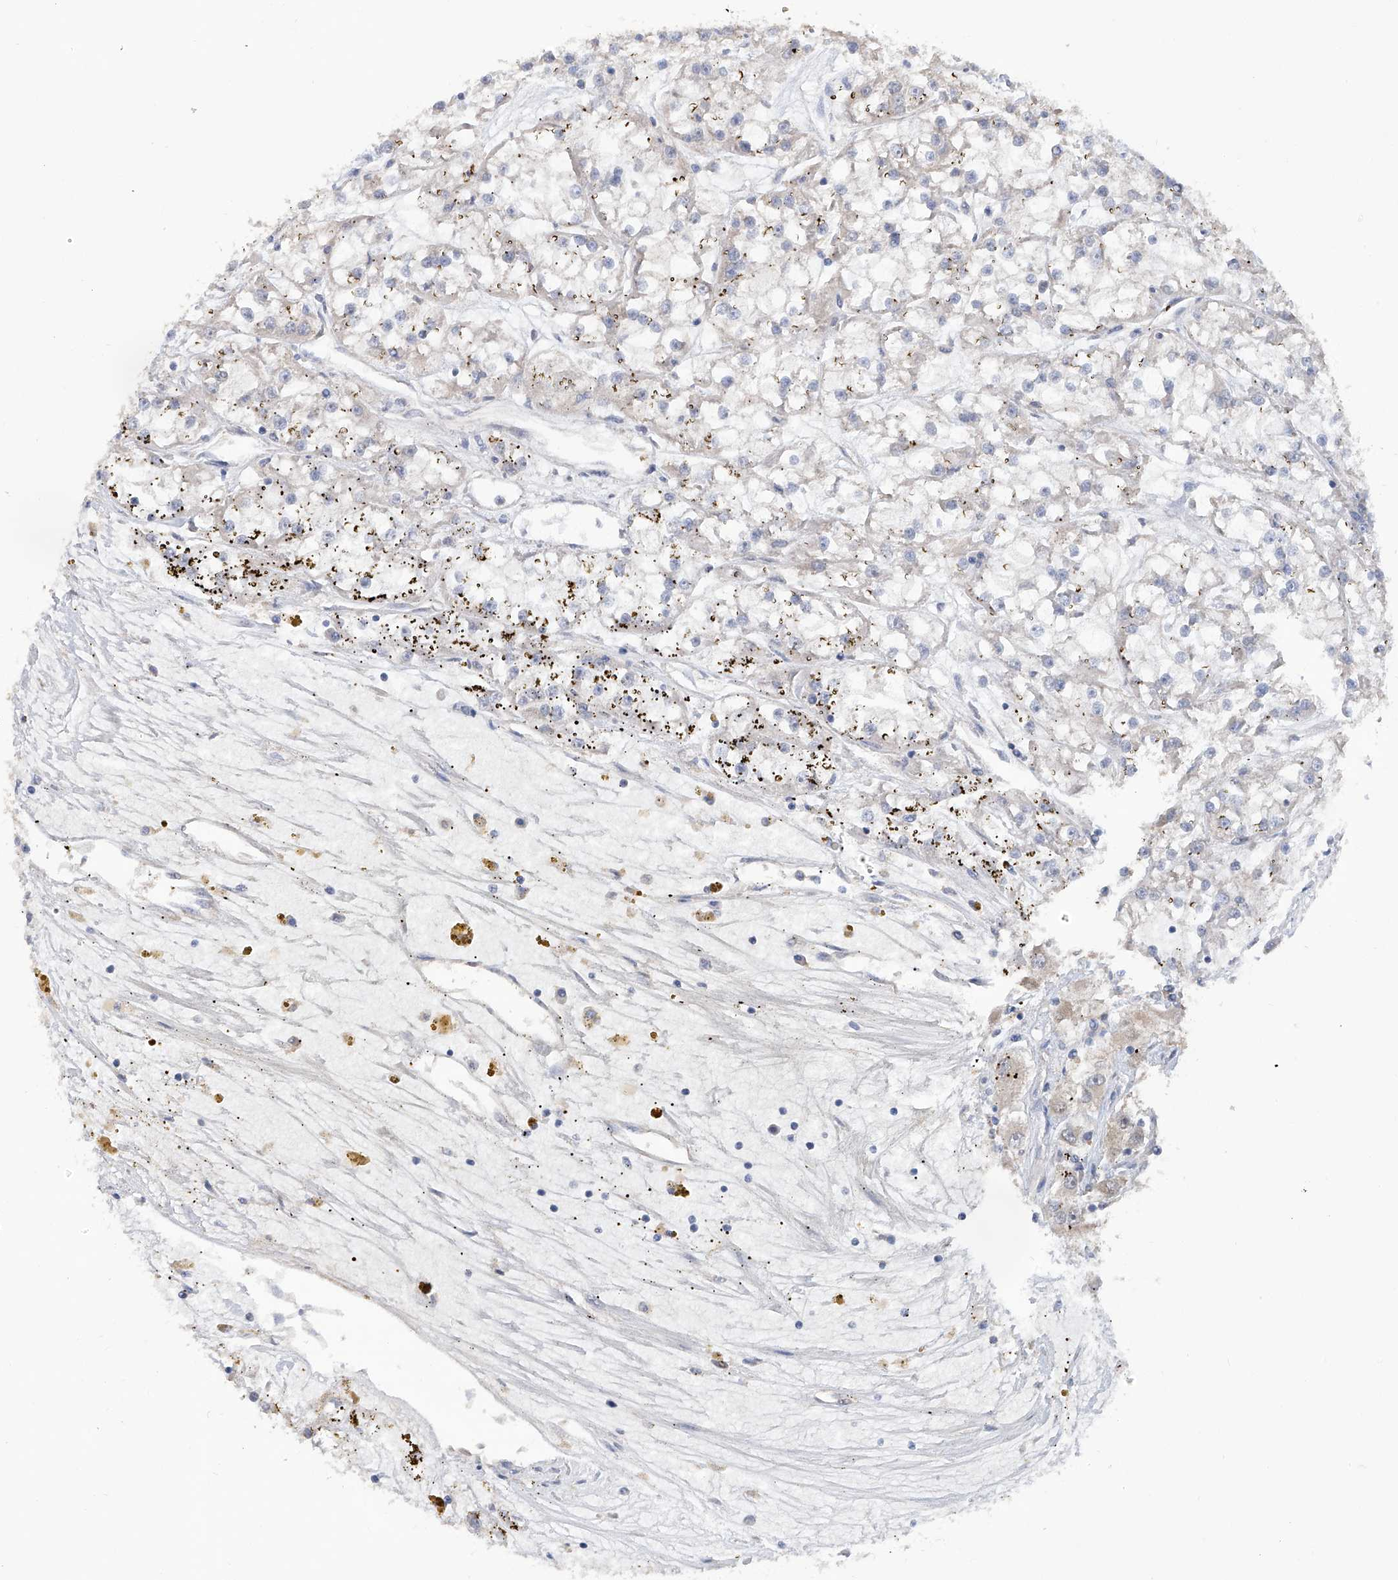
{"staining": {"intensity": "negative", "quantity": "none", "location": "none"}, "tissue": "renal cancer", "cell_type": "Tumor cells", "image_type": "cancer", "snomed": [{"axis": "morphology", "description": "Adenocarcinoma, NOS"}, {"axis": "topography", "description": "Kidney"}], "caption": "Tumor cells are negative for brown protein staining in renal adenocarcinoma.", "gene": "NUDT17", "patient": {"sex": "female", "age": 52}}